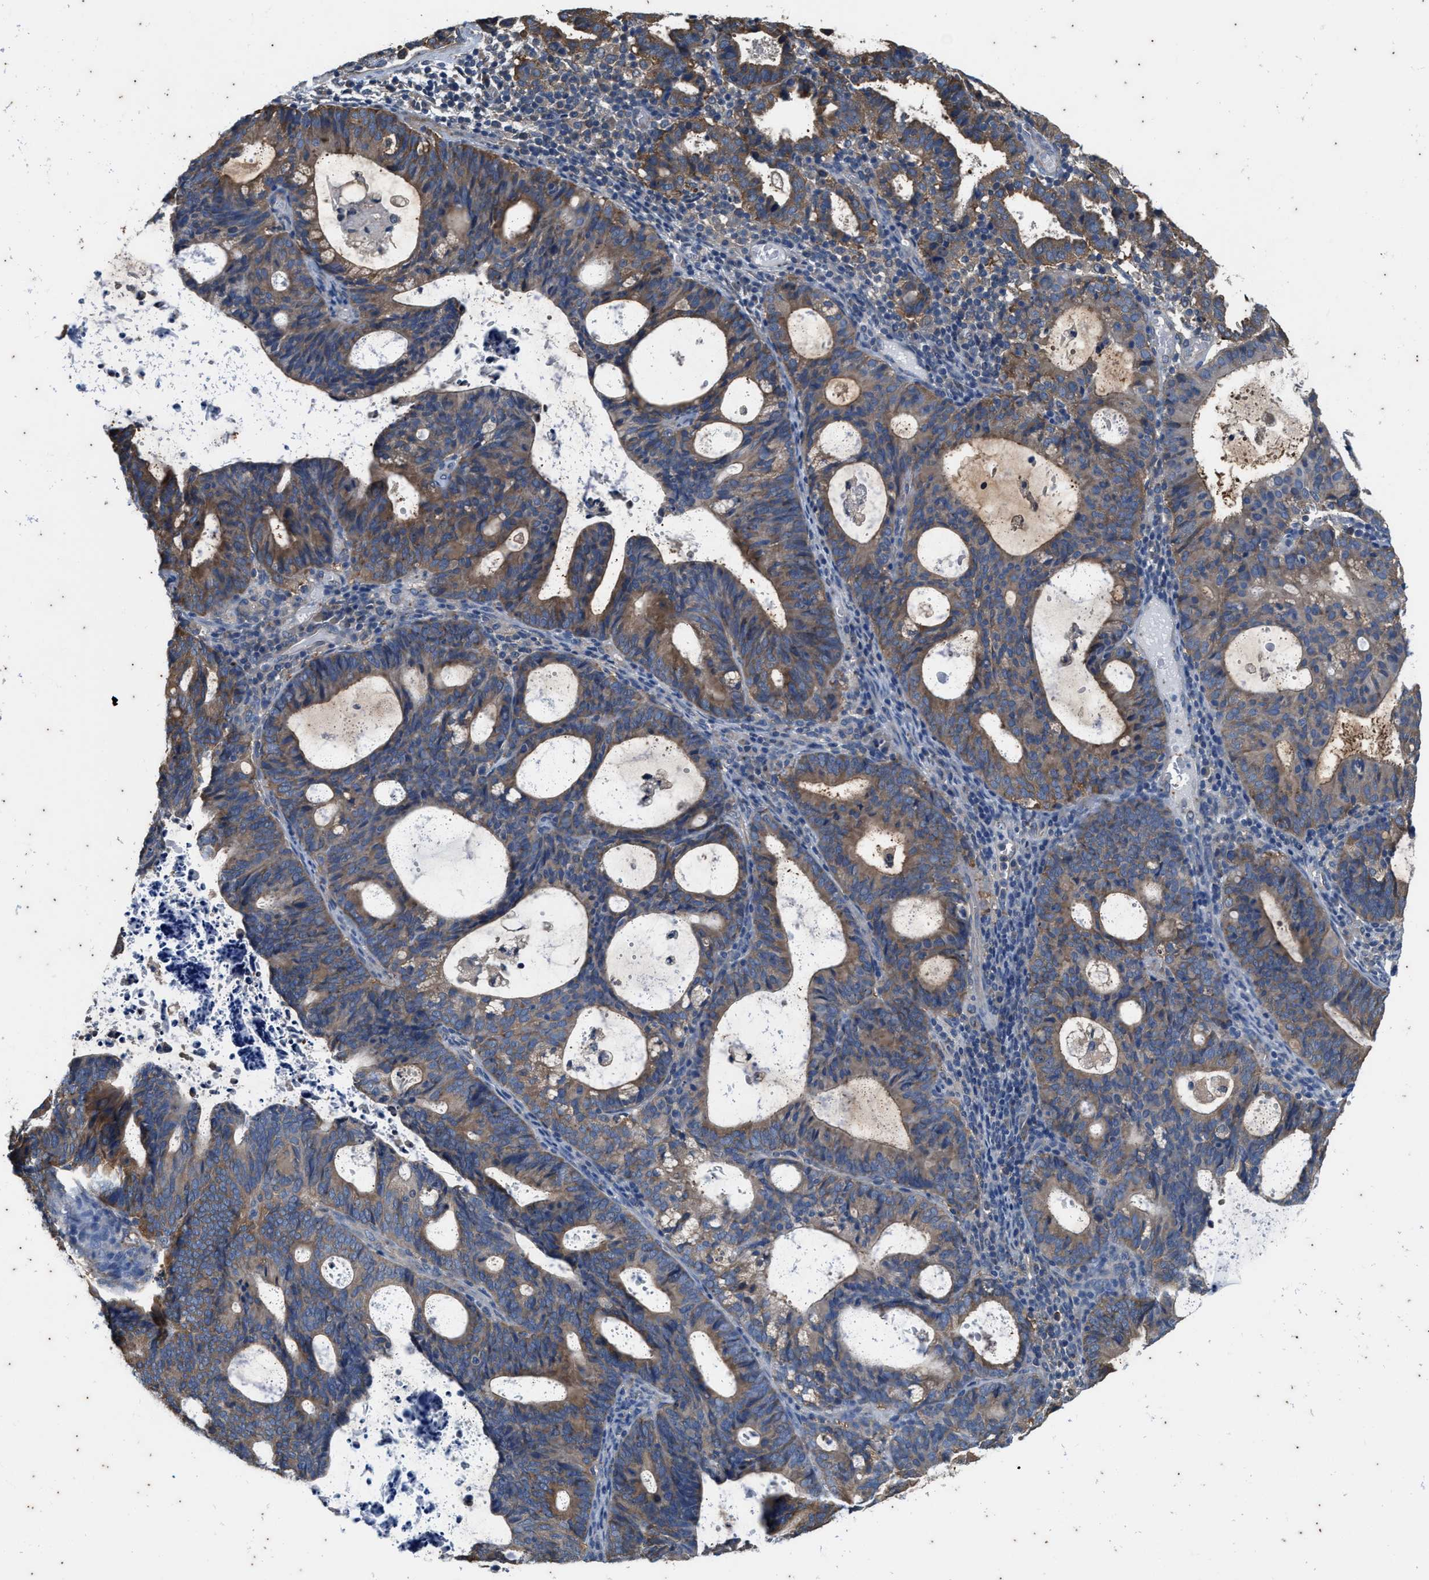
{"staining": {"intensity": "moderate", "quantity": ">75%", "location": "cytoplasmic/membranous"}, "tissue": "endometrial cancer", "cell_type": "Tumor cells", "image_type": "cancer", "snomed": [{"axis": "morphology", "description": "Adenocarcinoma, NOS"}, {"axis": "topography", "description": "Uterus"}], "caption": "A histopathology image of human endometrial cancer (adenocarcinoma) stained for a protein shows moderate cytoplasmic/membranous brown staining in tumor cells. (brown staining indicates protein expression, while blue staining denotes nuclei).", "gene": "COX19", "patient": {"sex": "female", "age": 83}}